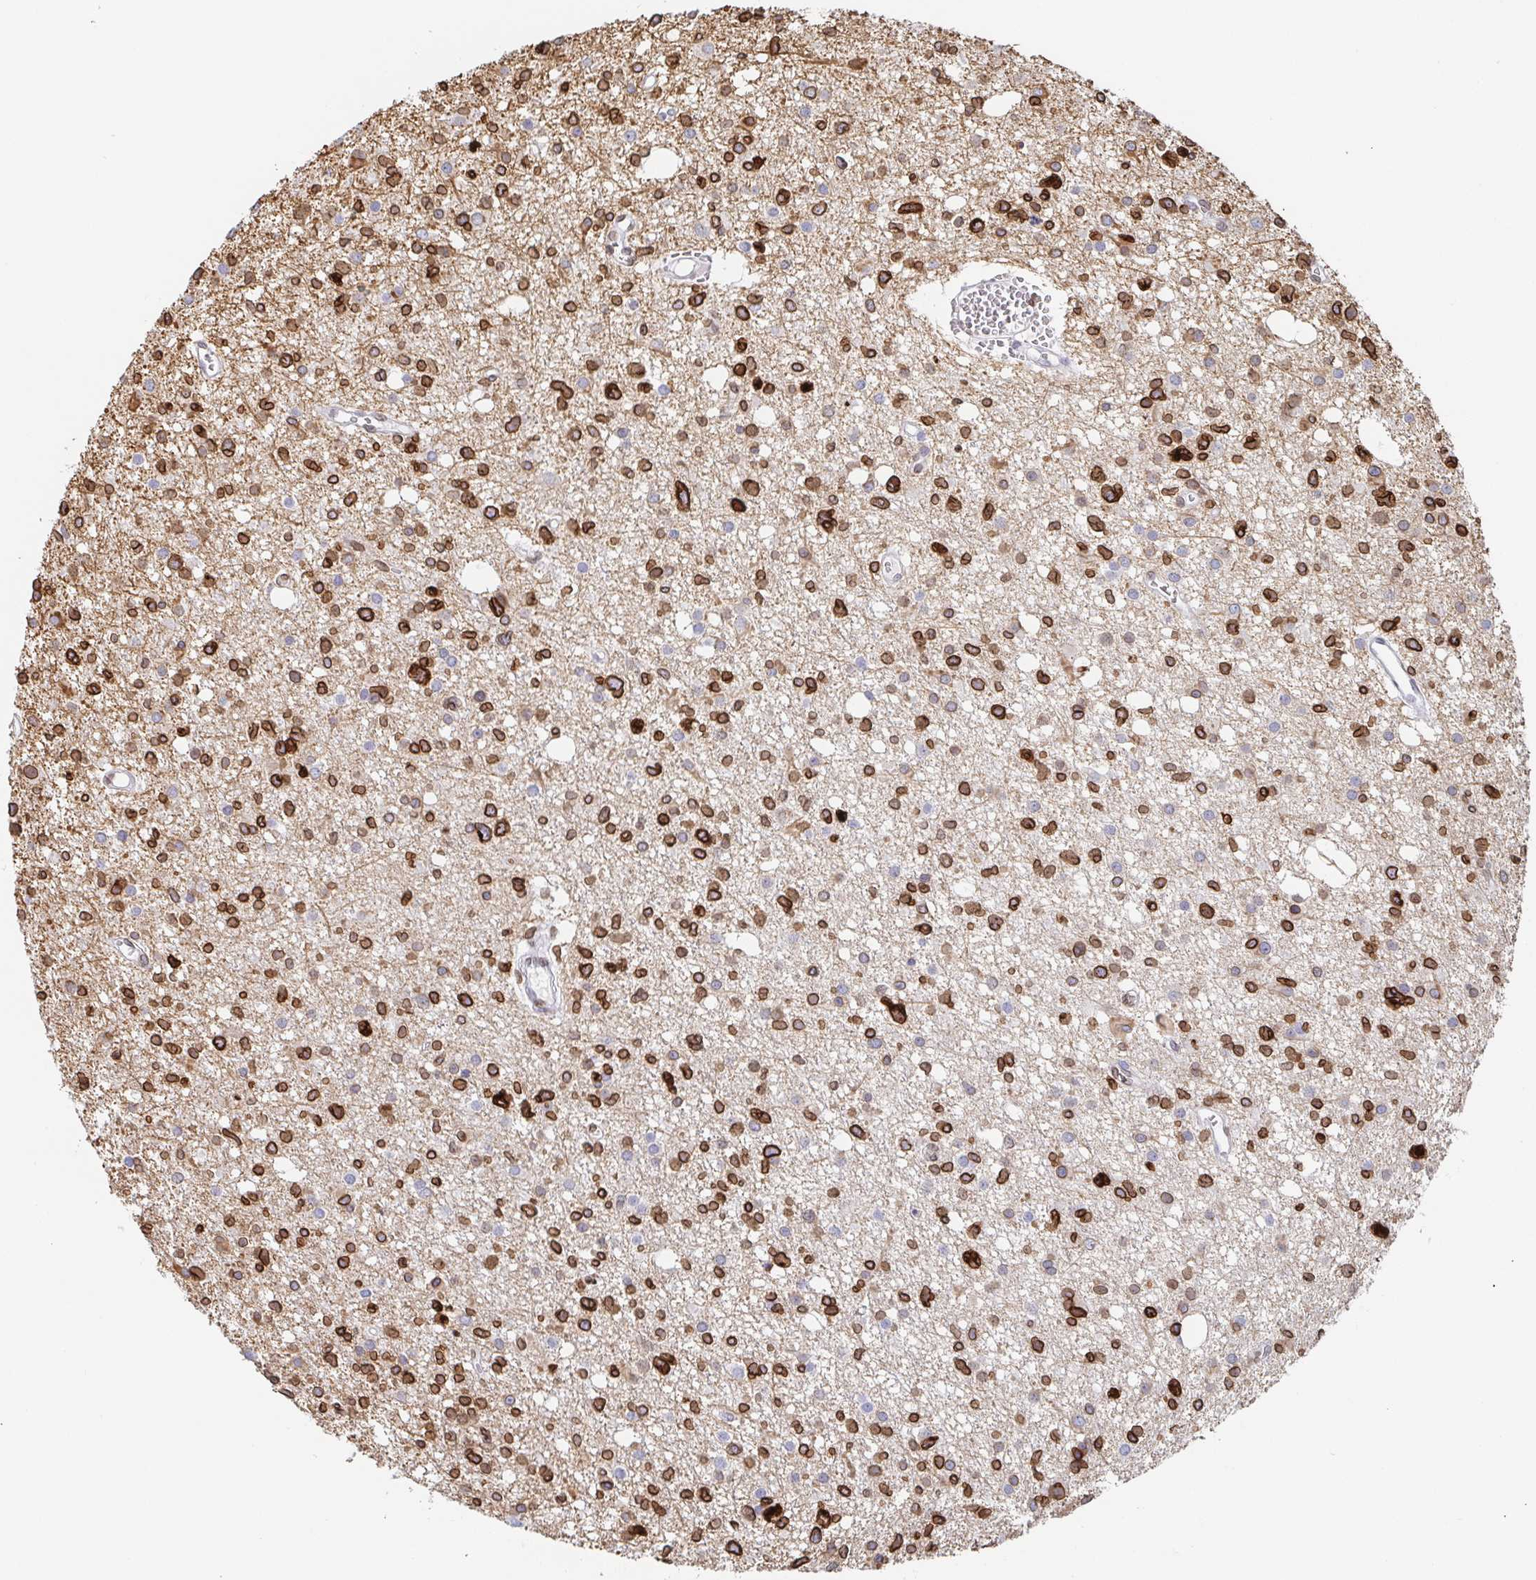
{"staining": {"intensity": "strong", "quantity": ">75%", "location": "cytoplasmic/membranous,nuclear"}, "tissue": "glioma", "cell_type": "Tumor cells", "image_type": "cancer", "snomed": [{"axis": "morphology", "description": "Glioma, malignant, High grade"}, {"axis": "topography", "description": "Brain"}], "caption": "Glioma was stained to show a protein in brown. There is high levels of strong cytoplasmic/membranous and nuclear positivity in approximately >75% of tumor cells. (Stains: DAB (3,3'-diaminobenzidine) in brown, nuclei in blue, Microscopy: brightfield microscopy at high magnification).", "gene": "BTBD7", "patient": {"sex": "male", "age": 23}}